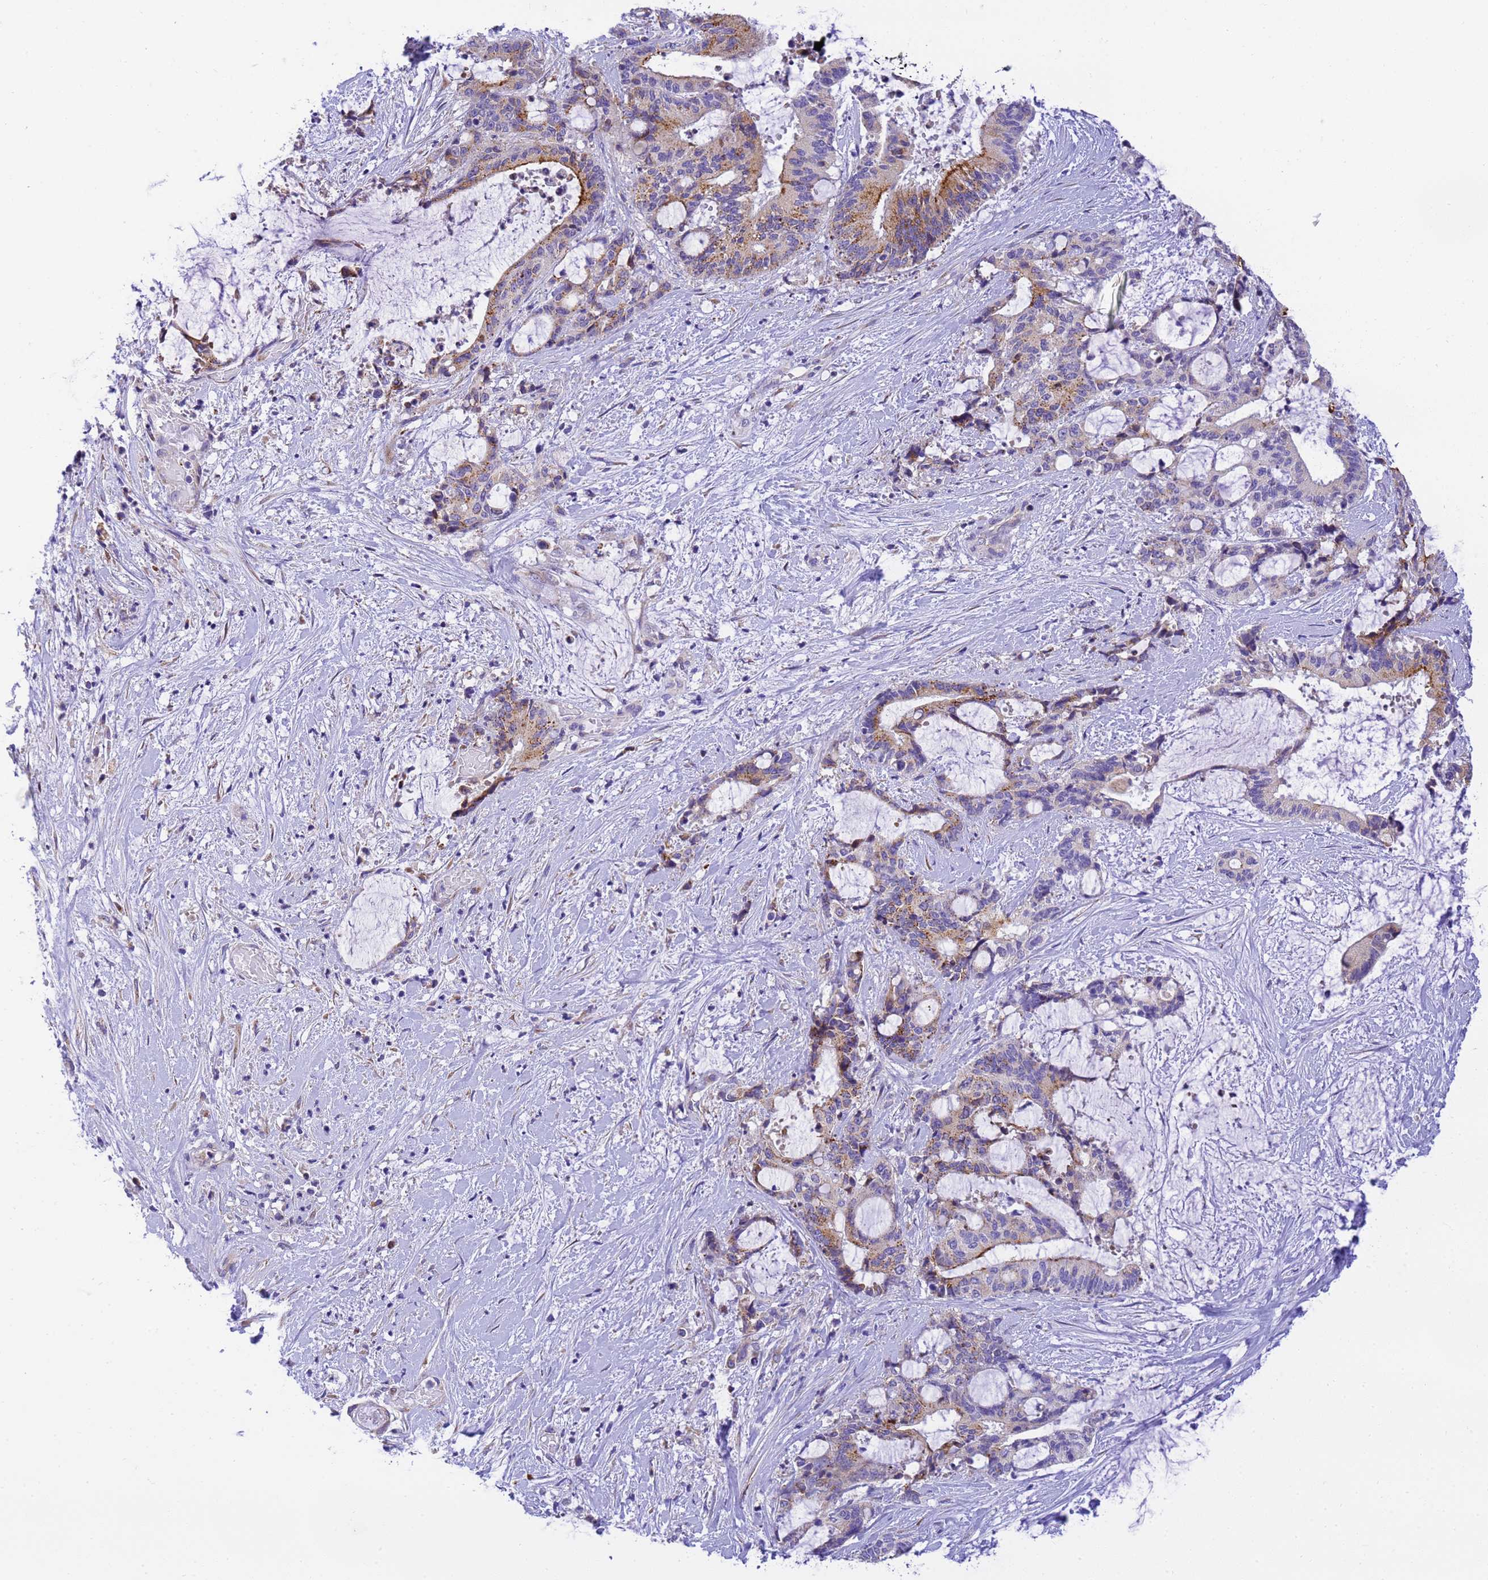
{"staining": {"intensity": "strong", "quantity": "25%-75%", "location": "cytoplasmic/membranous"}, "tissue": "liver cancer", "cell_type": "Tumor cells", "image_type": "cancer", "snomed": [{"axis": "morphology", "description": "Normal tissue, NOS"}, {"axis": "morphology", "description": "Cholangiocarcinoma"}, {"axis": "topography", "description": "Liver"}, {"axis": "topography", "description": "Peripheral nerve tissue"}], "caption": "Liver cancer stained with a protein marker reveals strong staining in tumor cells.", "gene": "RHBDD3", "patient": {"sex": "female", "age": 73}}